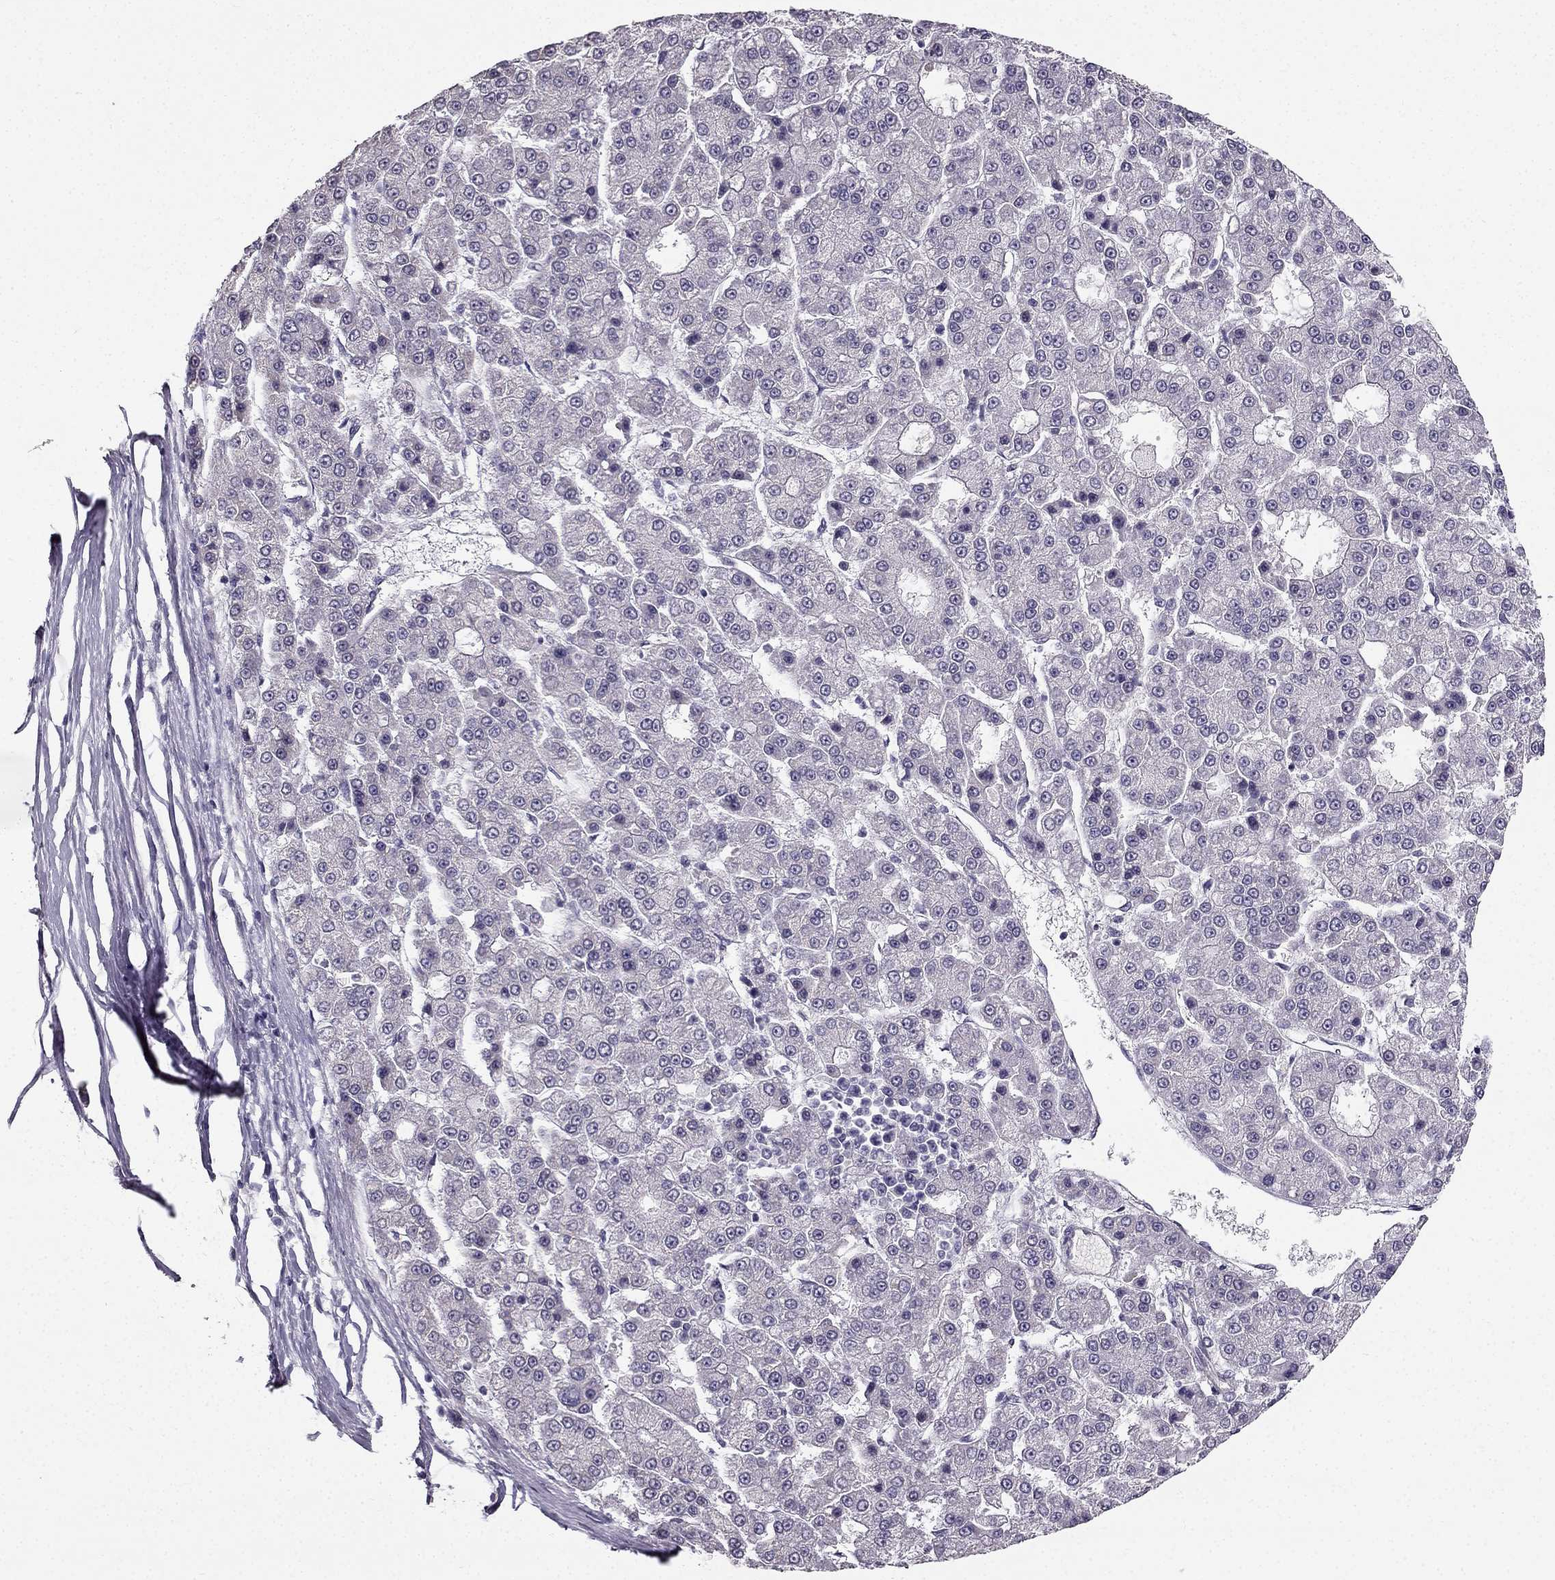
{"staining": {"intensity": "moderate", "quantity": "<25%", "location": "cytoplasmic/membranous"}, "tissue": "liver cancer", "cell_type": "Tumor cells", "image_type": "cancer", "snomed": [{"axis": "morphology", "description": "Carcinoma, Hepatocellular, NOS"}, {"axis": "topography", "description": "Liver"}], "caption": "Liver cancer (hepatocellular carcinoma) stained with a brown dye reveals moderate cytoplasmic/membranous positive staining in about <25% of tumor cells.", "gene": "TSPYL5", "patient": {"sex": "male", "age": 70}}